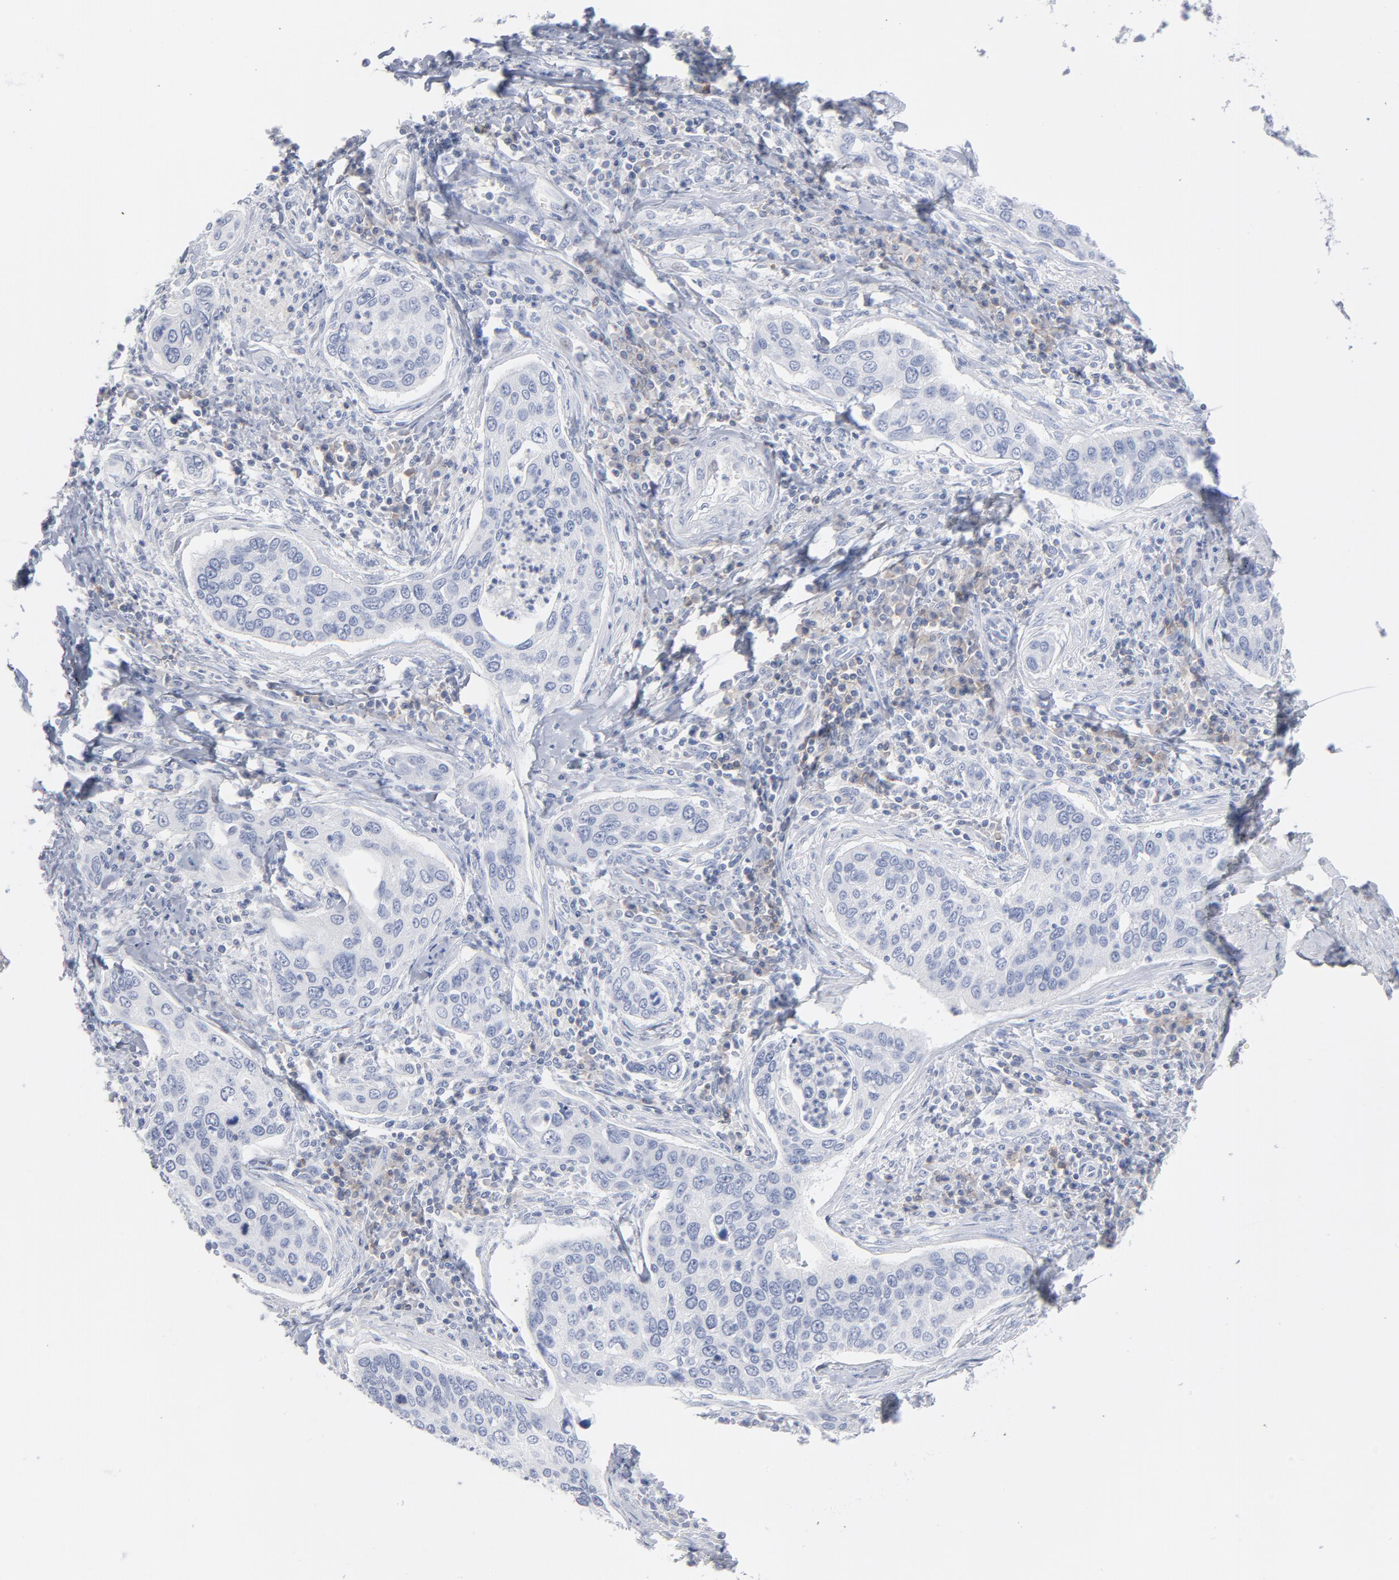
{"staining": {"intensity": "negative", "quantity": "none", "location": "none"}, "tissue": "cervical cancer", "cell_type": "Tumor cells", "image_type": "cancer", "snomed": [{"axis": "morphology", "description": "Squamous cell carcinoma, NOS"}, {"axis": "topography", "description": "Cervix"}], "caption": "A histopathology image of human cervical squamous cell carcinoma is negative for staining in tumor cells.", "gene": "P2RY8", "patient": {"sex": "female", "age": 53}}